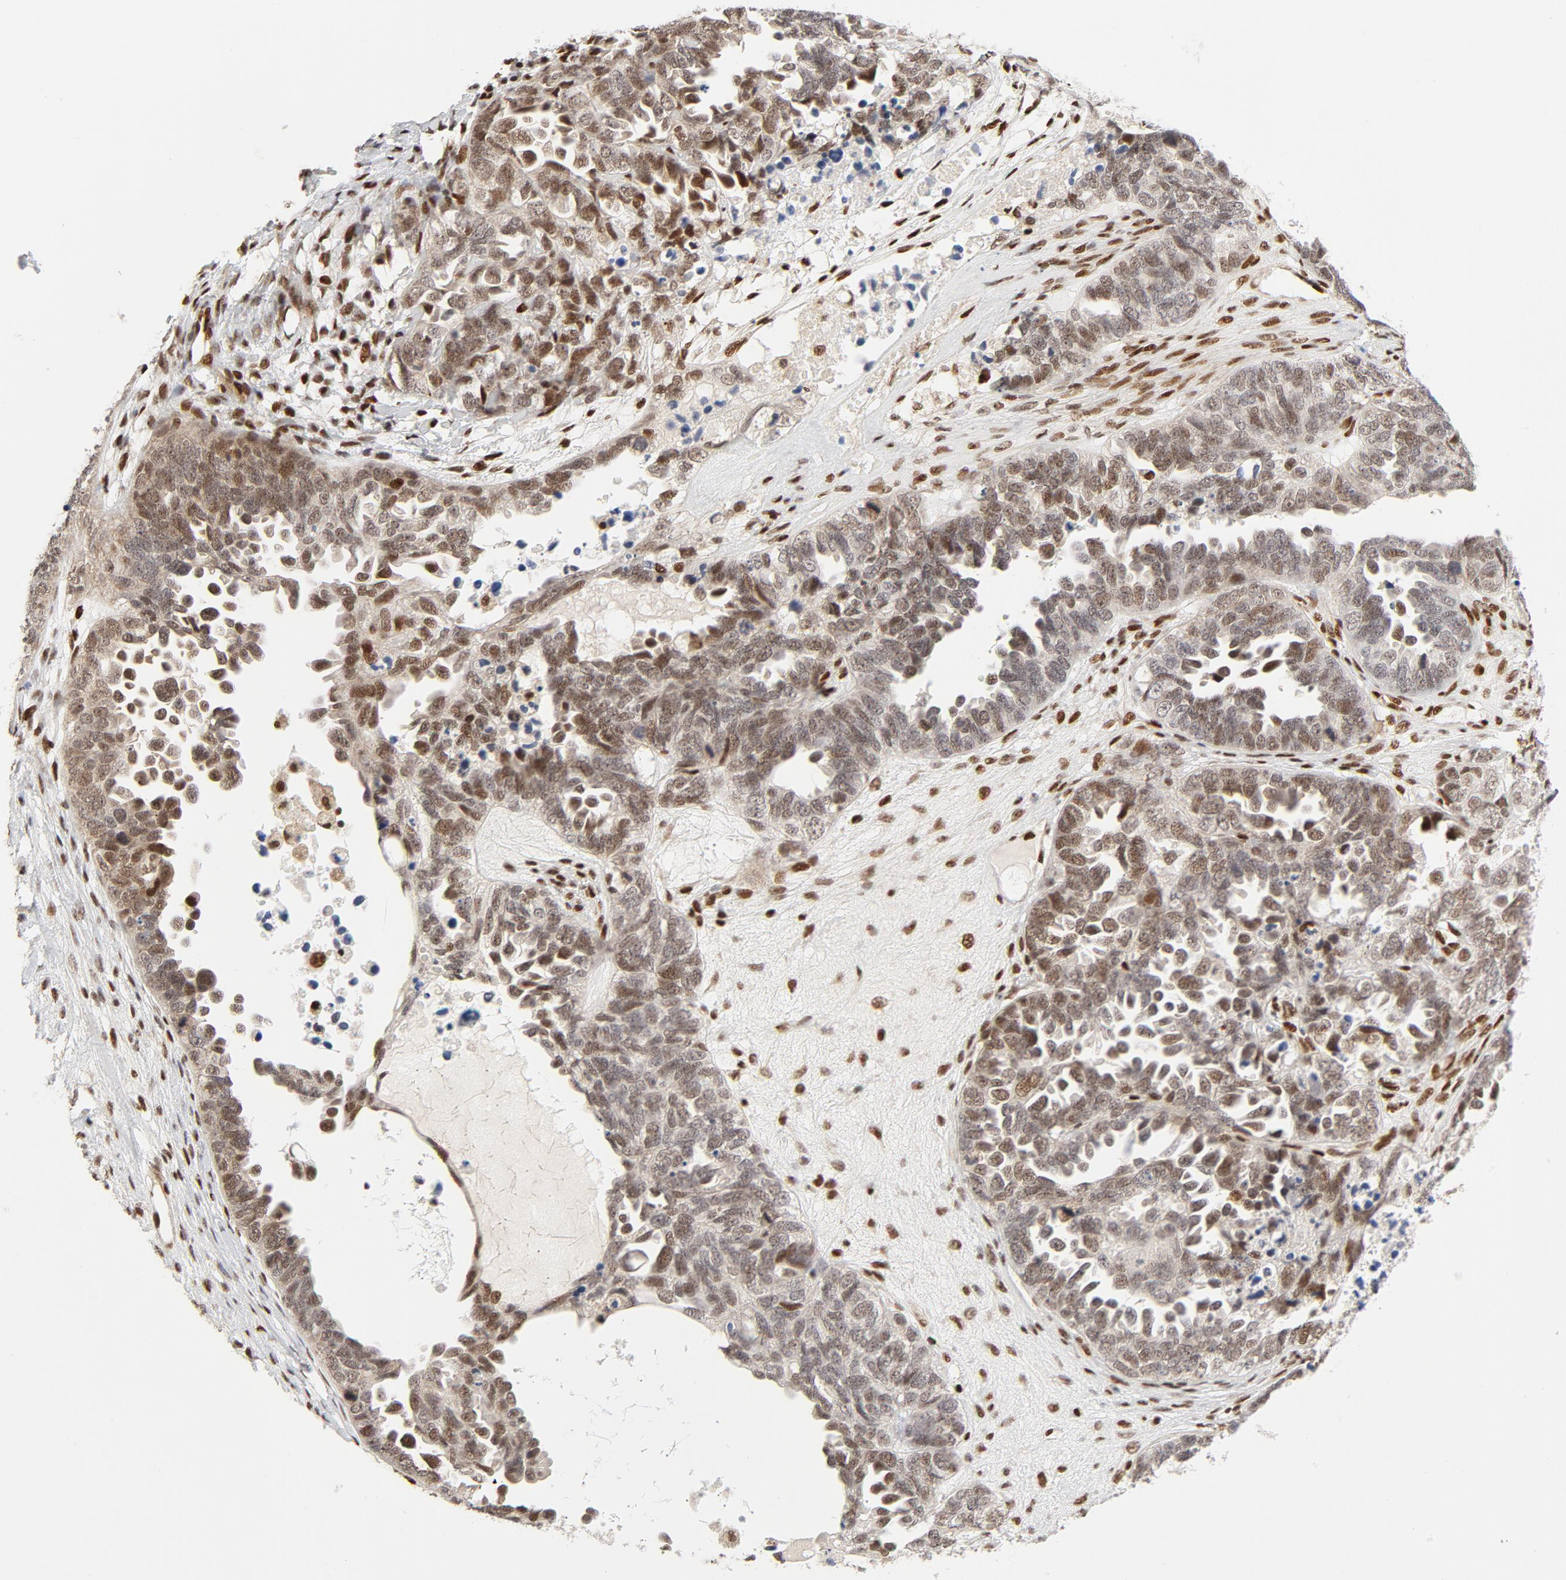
{"staining": {"intensity": "moderate", "quantity": "<25%", "location": "nuclear"}, "tissue": "ovarian cancer", "cell_type": "Tumor cells", "image_type": "cancer", "snomed": [{"axis": "morphology", "description": "Cystadenocarcinoma, serous, NOS"}, {"axis": "topography", "description": "Ovary"}], "caption": "Human serous cystadenocarcinoma (ovarian) stained for a protein (brown) shows moderate nuclear positive staining in about <25% of tumor cells.", "gene": "MEF2A", "patient": {"sex": "female", "age": 82}}